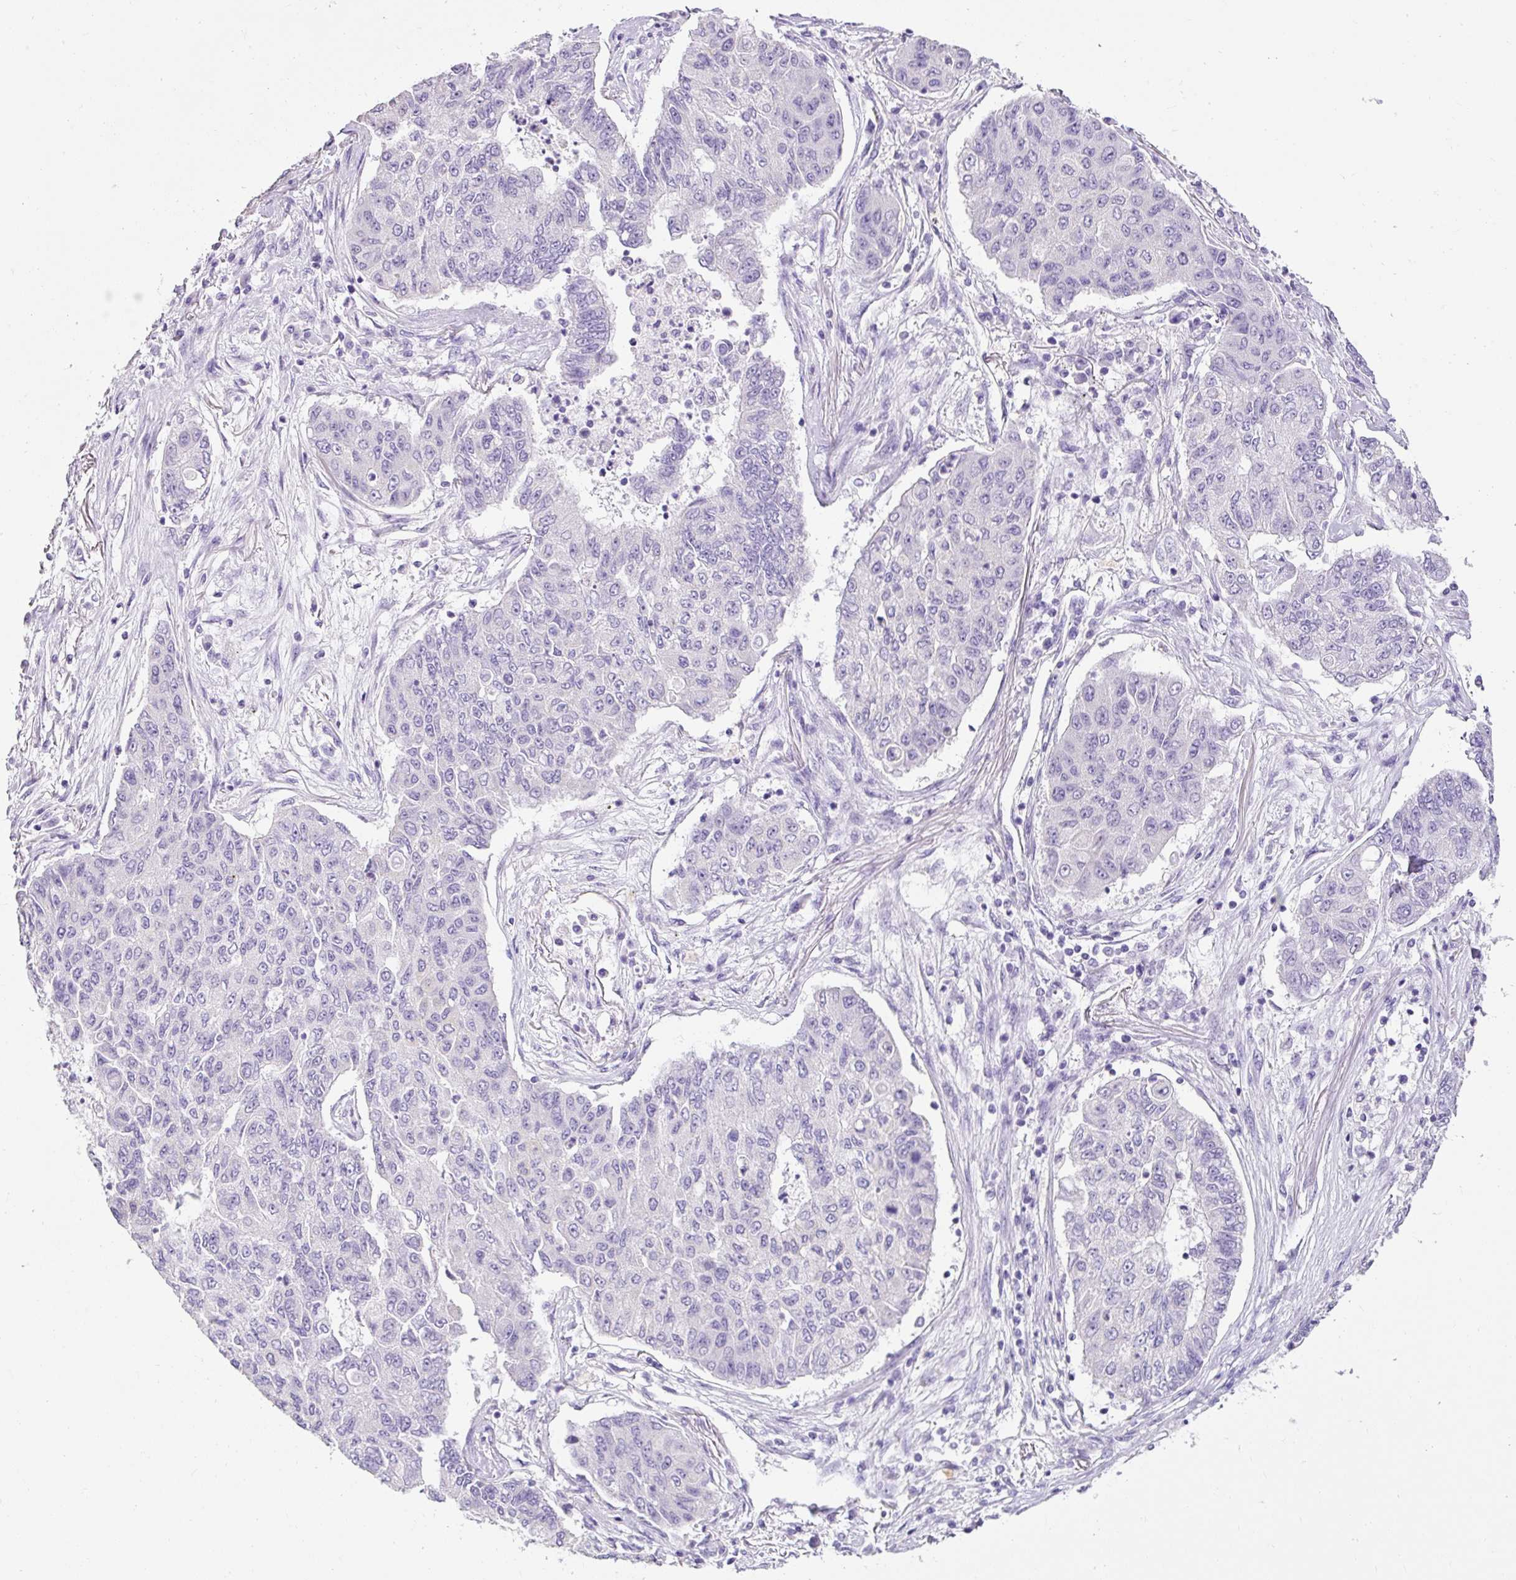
{"staining": {"intensity": "negative", "quantity": "none", "location": "none"}, "tissue": "lung cancer", "cell_type": "Tumor cells", "image_type": "cancer", "snomed": [{"axis": "morphology", "description": "Squamous cell carcinoma, NOS"}, {"axis": "topography", "description": "Lung"}], "caption": "Micrograph shows no protein positivity in tumor cells of squamous cell carcinoma (lung) tissue.", "gene": "C2CD4C", "patient": {"sex": "male", "age": 74}}